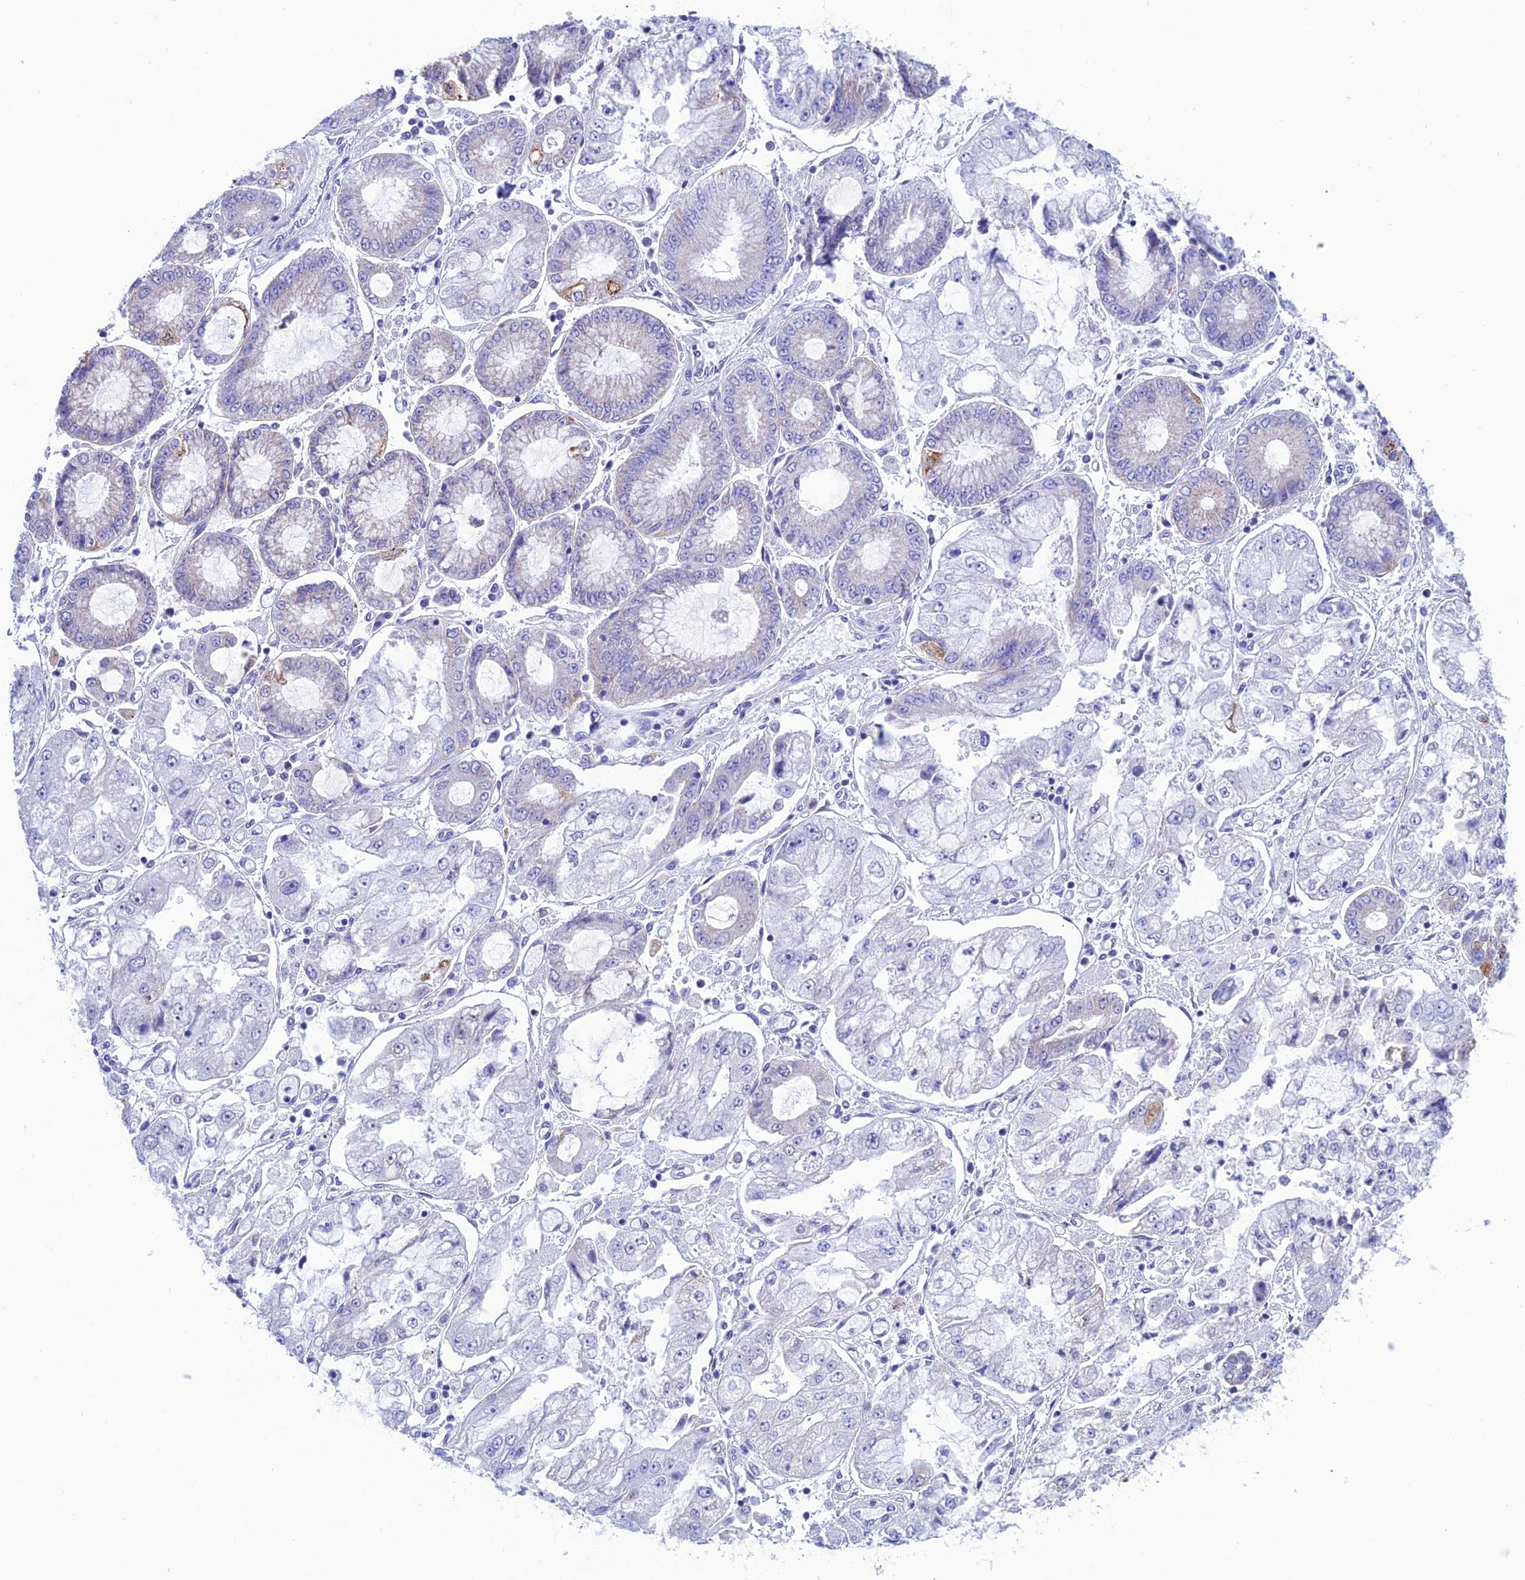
{"staining": {"intensity": "negative", "quantity": "none", "location": "none"}, "tissue": "stomach cancer", "cell_type": "Tumor cells", "image_type": "cancer", "snomed": [{"axis": "morphology", "description": "Adenocarcinoma, NOS"}, {"axis": "topography", "description": "Stomach"}], "caption": "Adenocarcinoma (stomach) stained for a protein using immunohistochemistry (IHC) shows no staining tumor cells.", "gene": "NXPE4", "patient": {"sex": "male", "age": 76}}